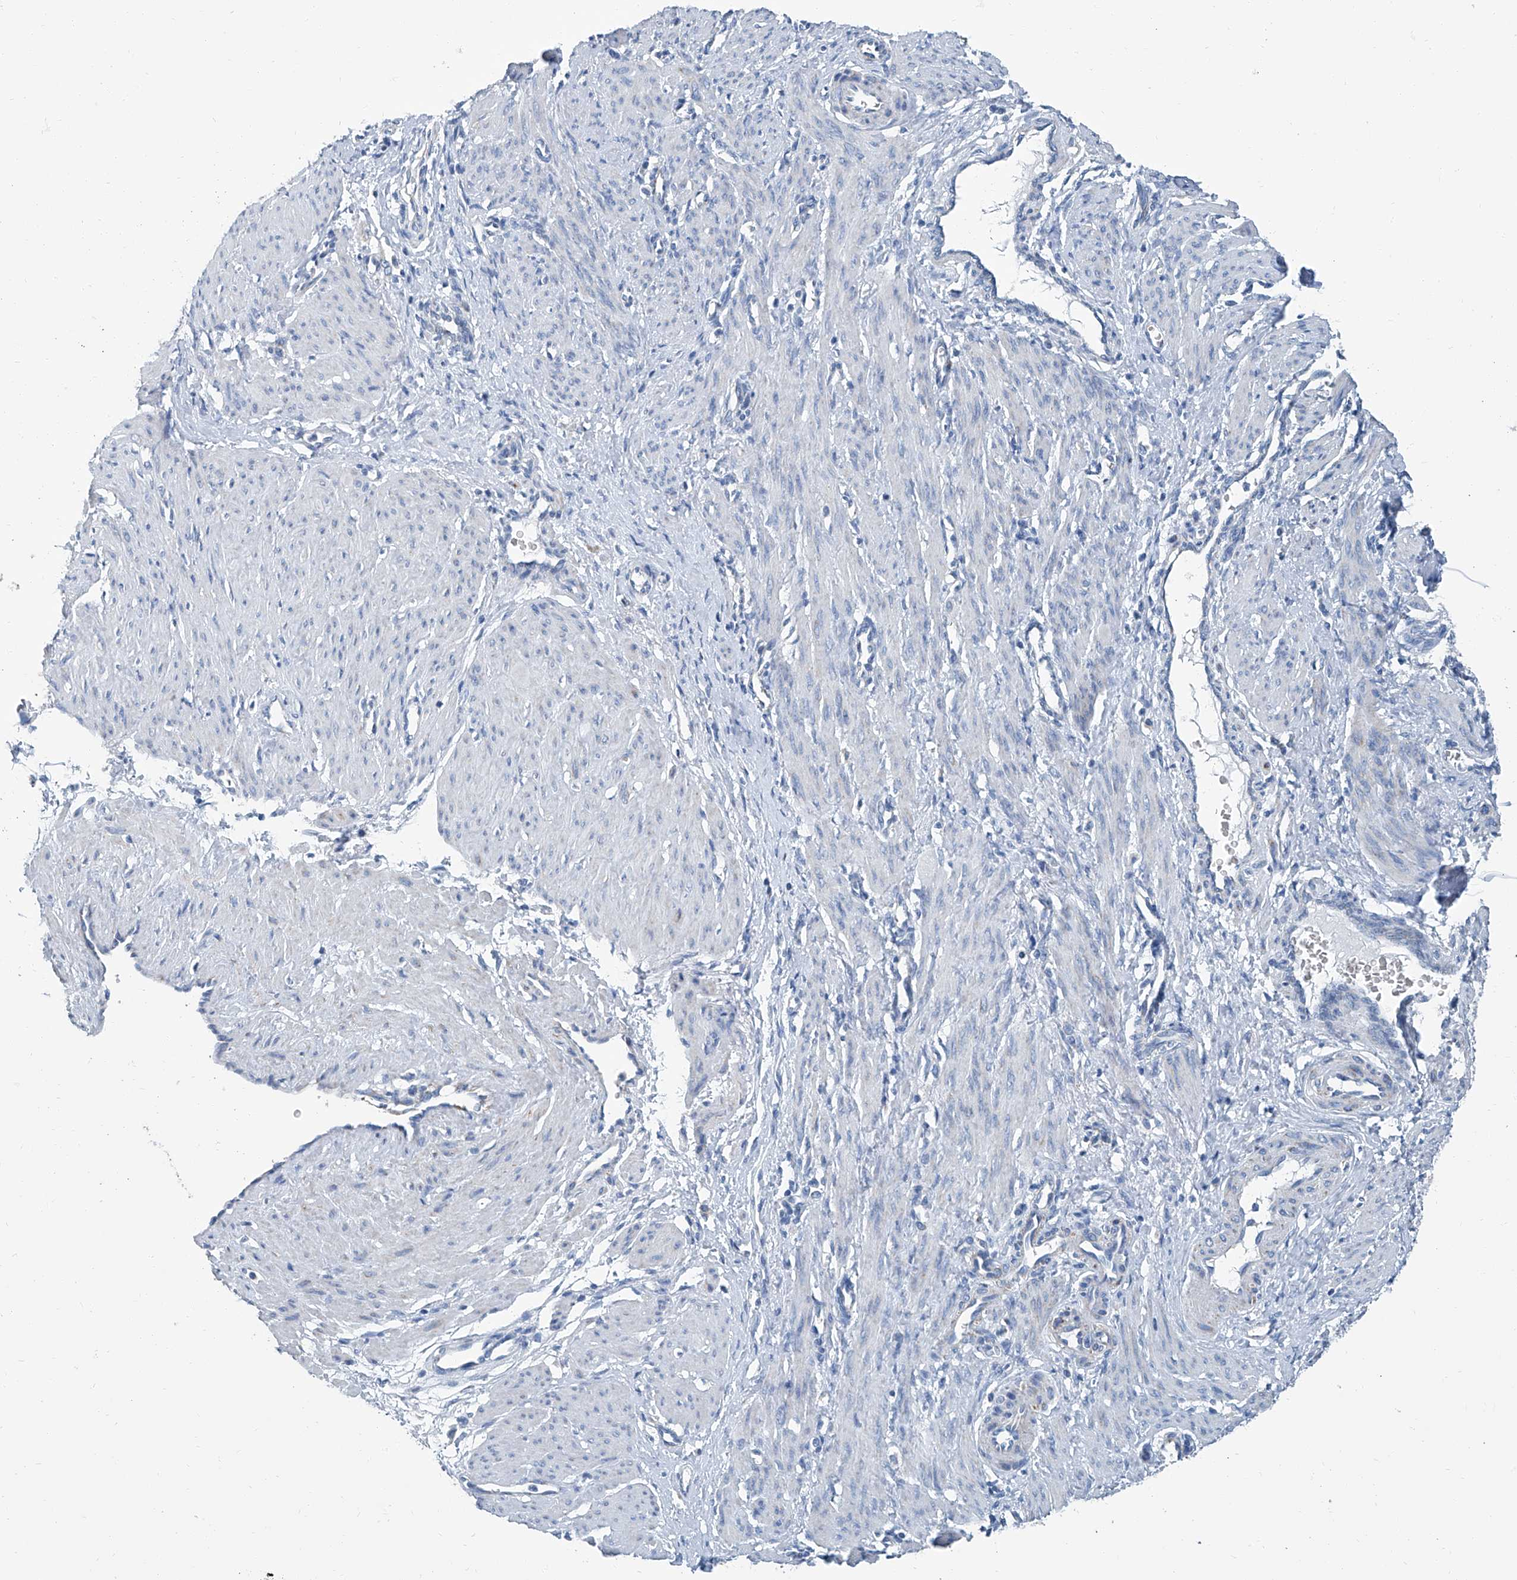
{"staining": {"intensity": "negative", "quantity": "none", "location": "none"}, "tissue": "smooth muscle", "cell_type": "Smooth muscle cells", "image_type": "normal", "snomed": [{"axis": "morphology", "description": "Normal tissue, NOS"}, {"axis": "topography", "description": "Endometrium"}], "caption": "A high-resolution micrograph shows IHC staining of benign smooth muscle, which exhibits no significant expression in smooth muscle cells. (DAB (3,3'-diaminobenzidine) IHC, high magnification).", "gene": "MT", "patient": {"sex": "female", "age": 33}}